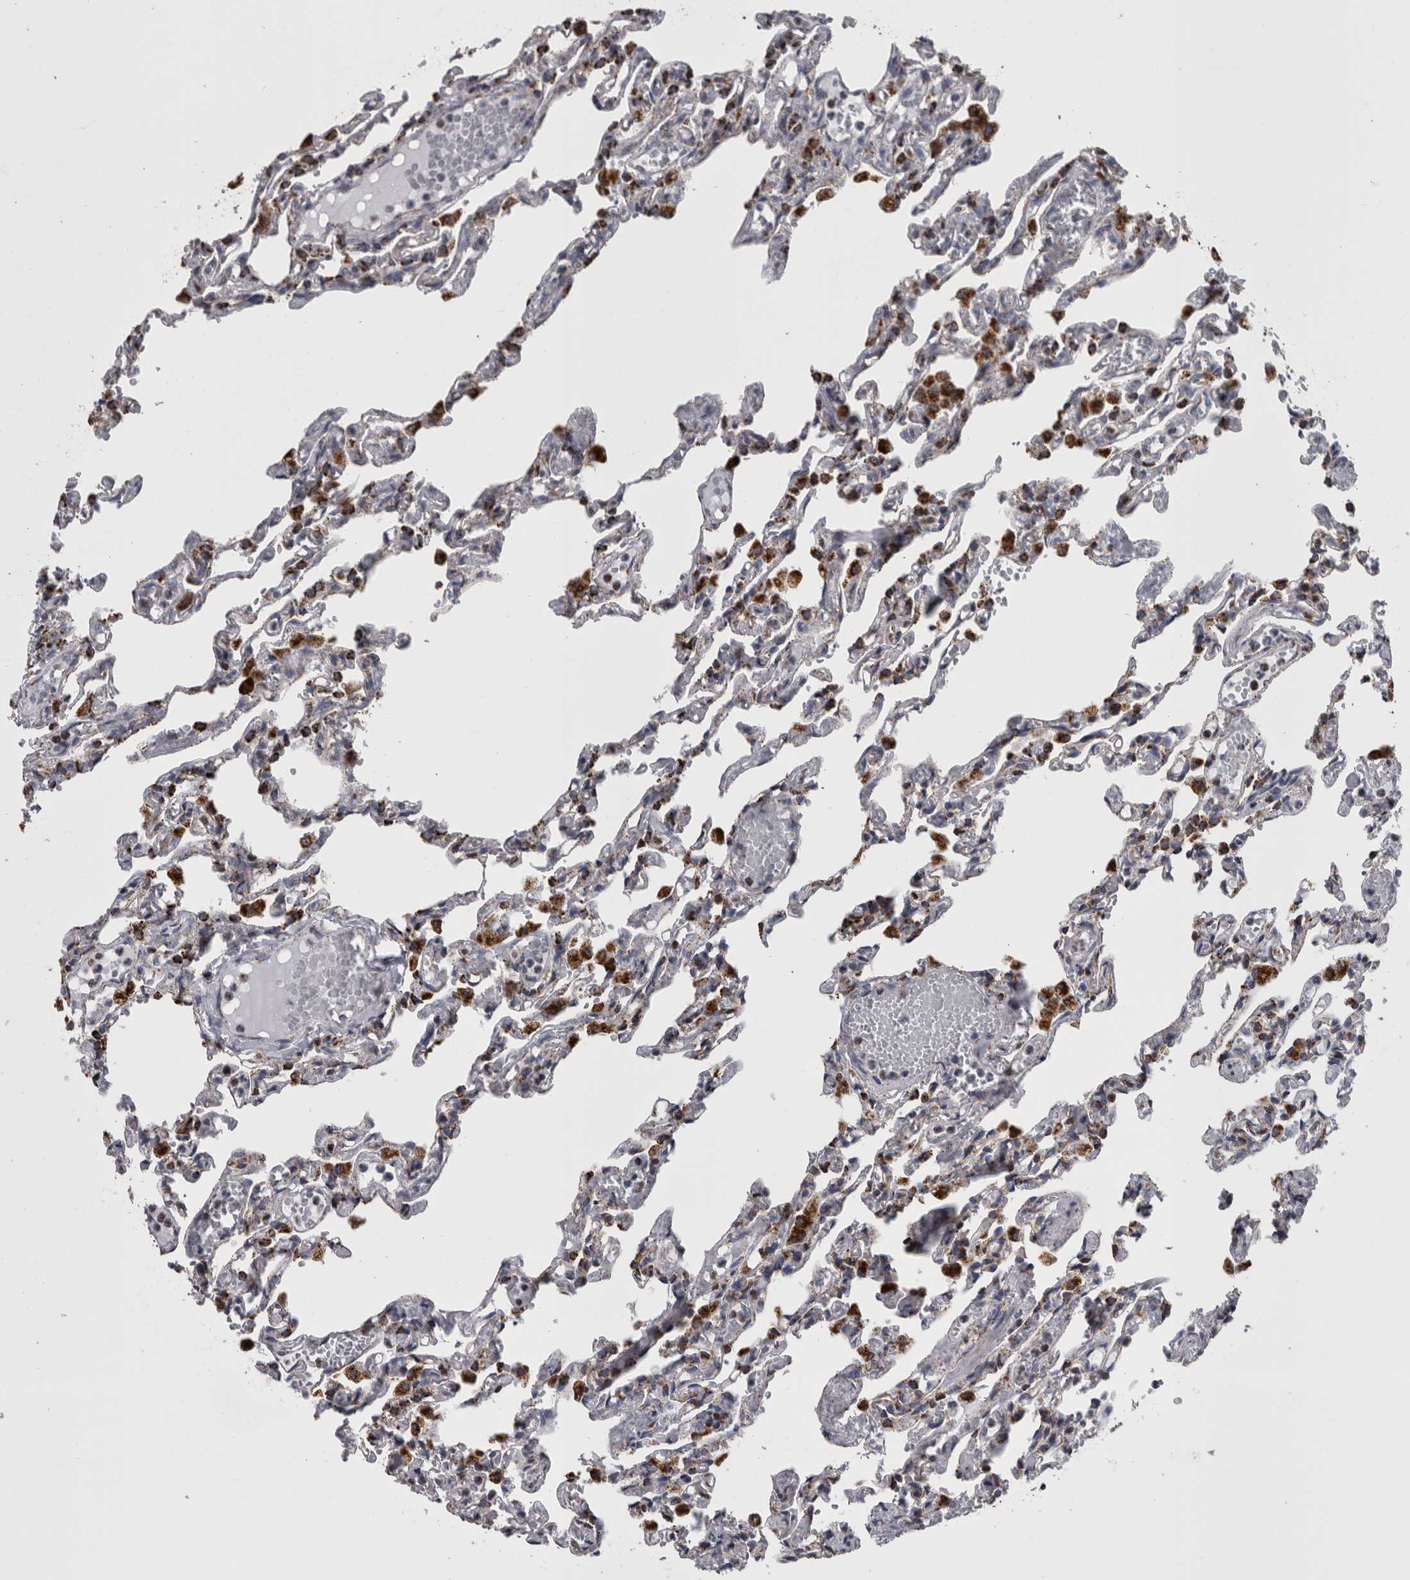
{"staining": {"intensity": "strong", "quantity": ">75%", "location": "cytoplasmic/membranous"}, "tissue": "lung", "cell_type": "Alveolar cells", "image_type": "normal", "snomed": [{"axis": "morphology", "description": "Normal tissue, NOS"}, {"axis": "topography", "description": "Lung"}], "caption": "Brown immunohistochemical staining in benign human lung demonstrates strong cytoplasmic/membranous staining in about >75% of alveolar cells. (Brightfield microscopy of DAB IHC at high magnification).", "gene": "MDH2", "patient": {"sex": "male", "age": 21}}